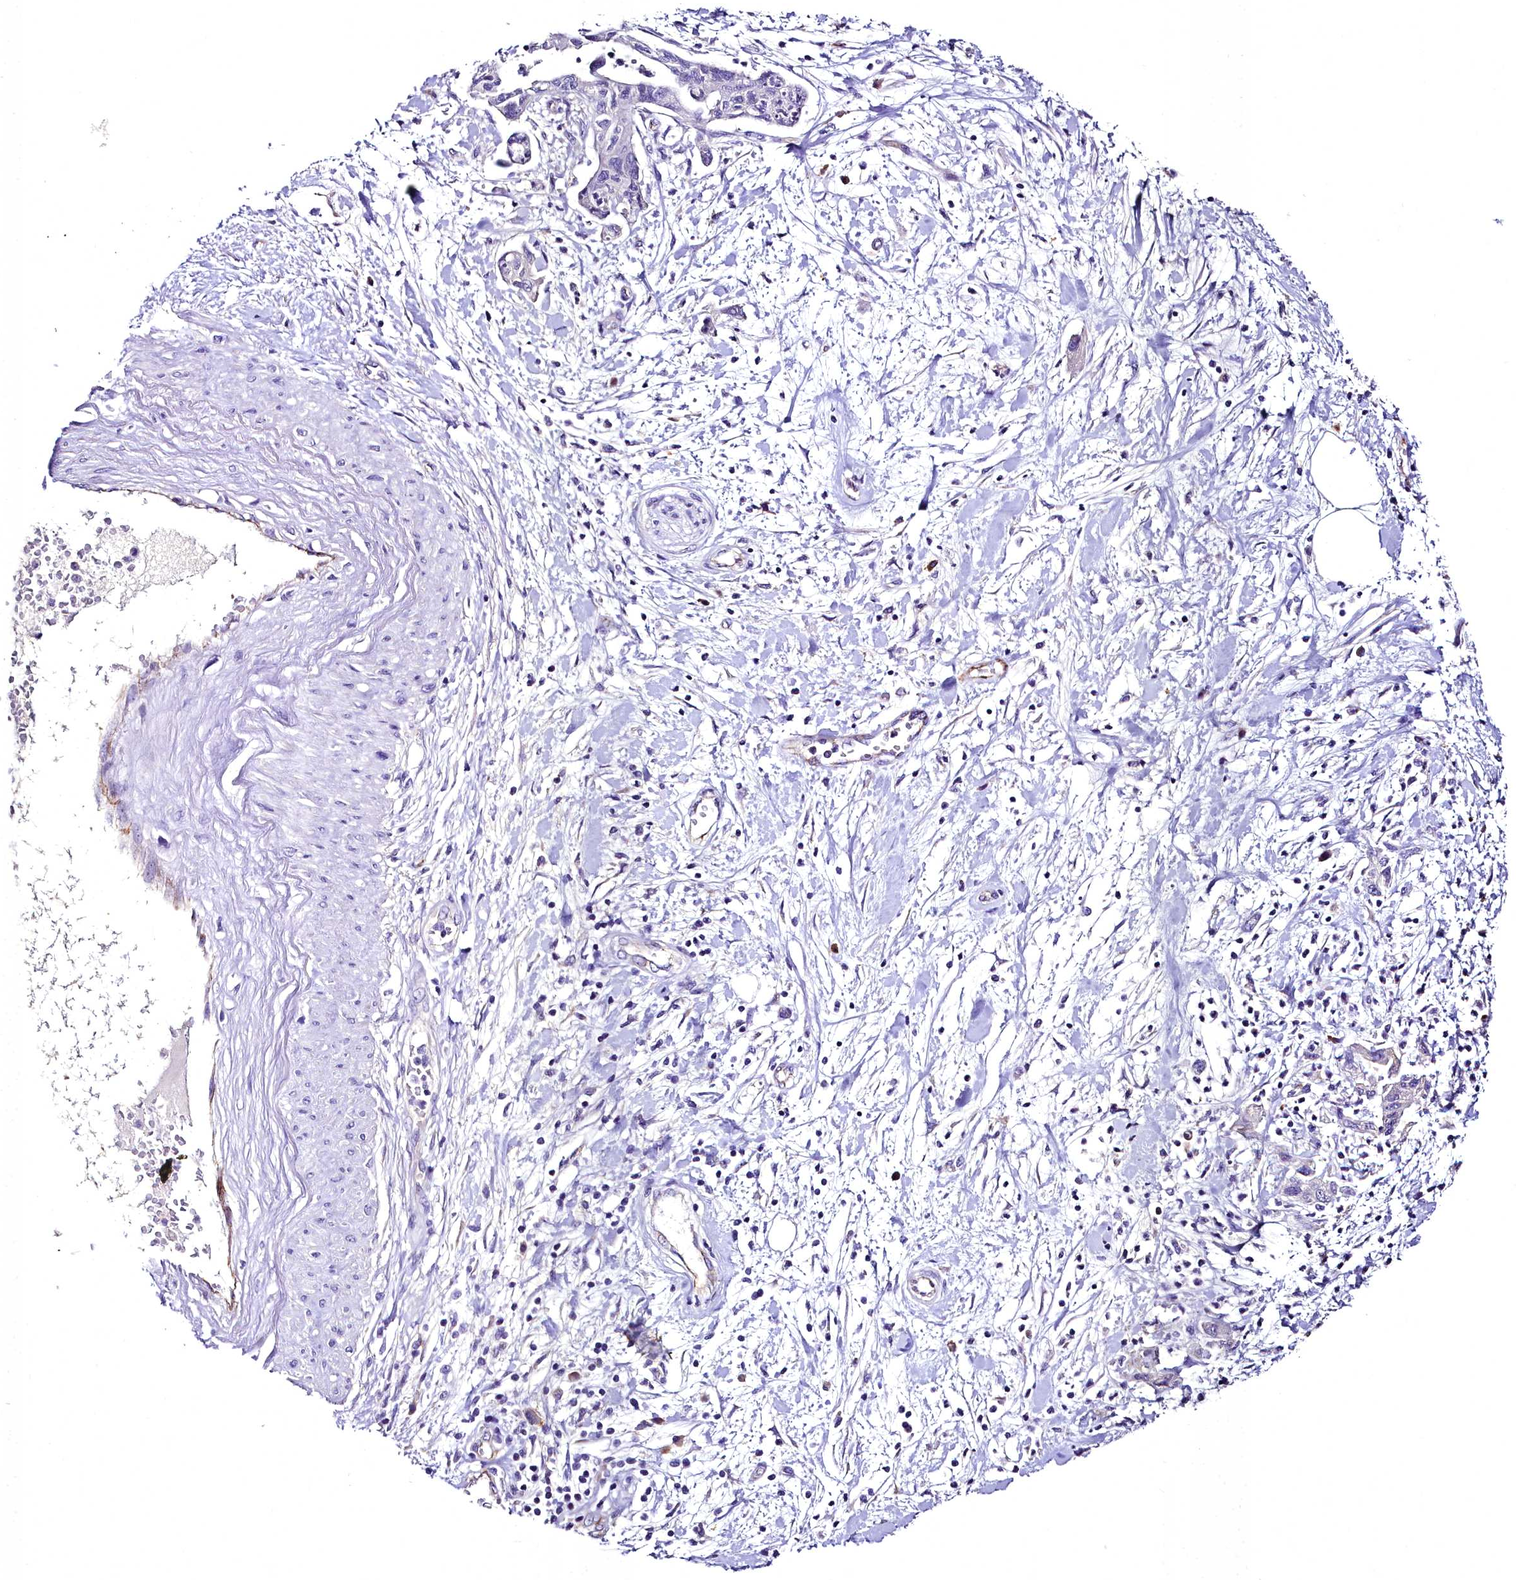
{"staining": {"intensity": "negative", "quantity": "none", "location": "none"}, "tissue": "pancreatic cancer", "cell_type": "Tumor cells", "image_type": "cancer", "snomed": [{"axis": "morphology", "description": "Adenocarcinoma, NOS"}, {"axis": "topography", "description": "Pancreas"}], "caption": "DAB immunohistochemical staining of human pancreatic cancer (adenocarcinoma) reveals no significant staining in tumor cells.", "gene": "MS4A18", "patient": {"sex": "female", "age": 73}}